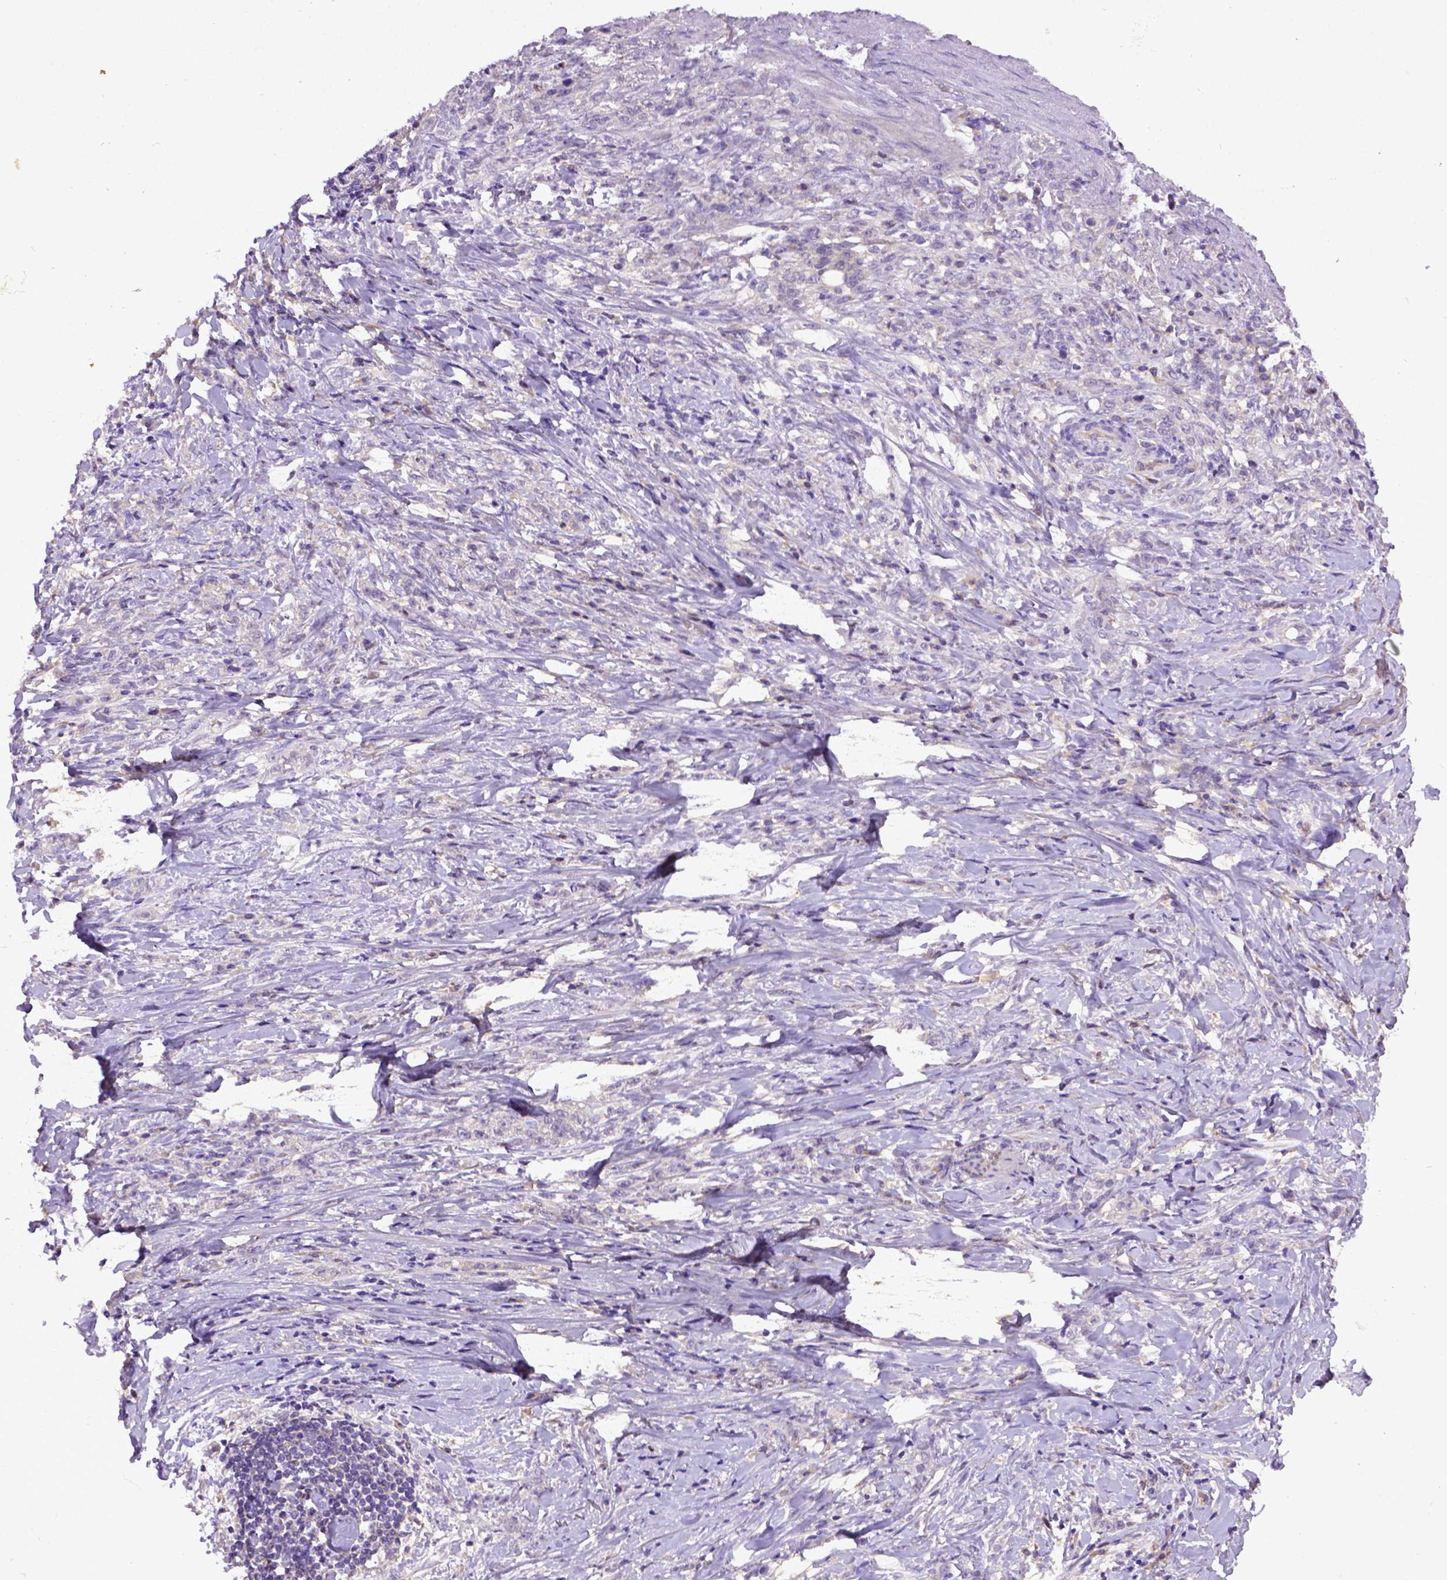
{"staining": {"intensity": "negative", "quantity": "none", "location": "none"}, "tissue": "stomach cancer", "cell_type": "Tumor cells", "image_type": "cancer", "snomed": [{"axis": "morphology", "description": "Adenocarcinoma, NOS"}, {"axis": "topography", "description": "Stomach, lower"}], "caption": "This is an IHC micrograph of human stomach cancer. There is no expression in tumor cells.", "gene": "DEPDC1B", "patient": {"sex": "male", "age": 88}}